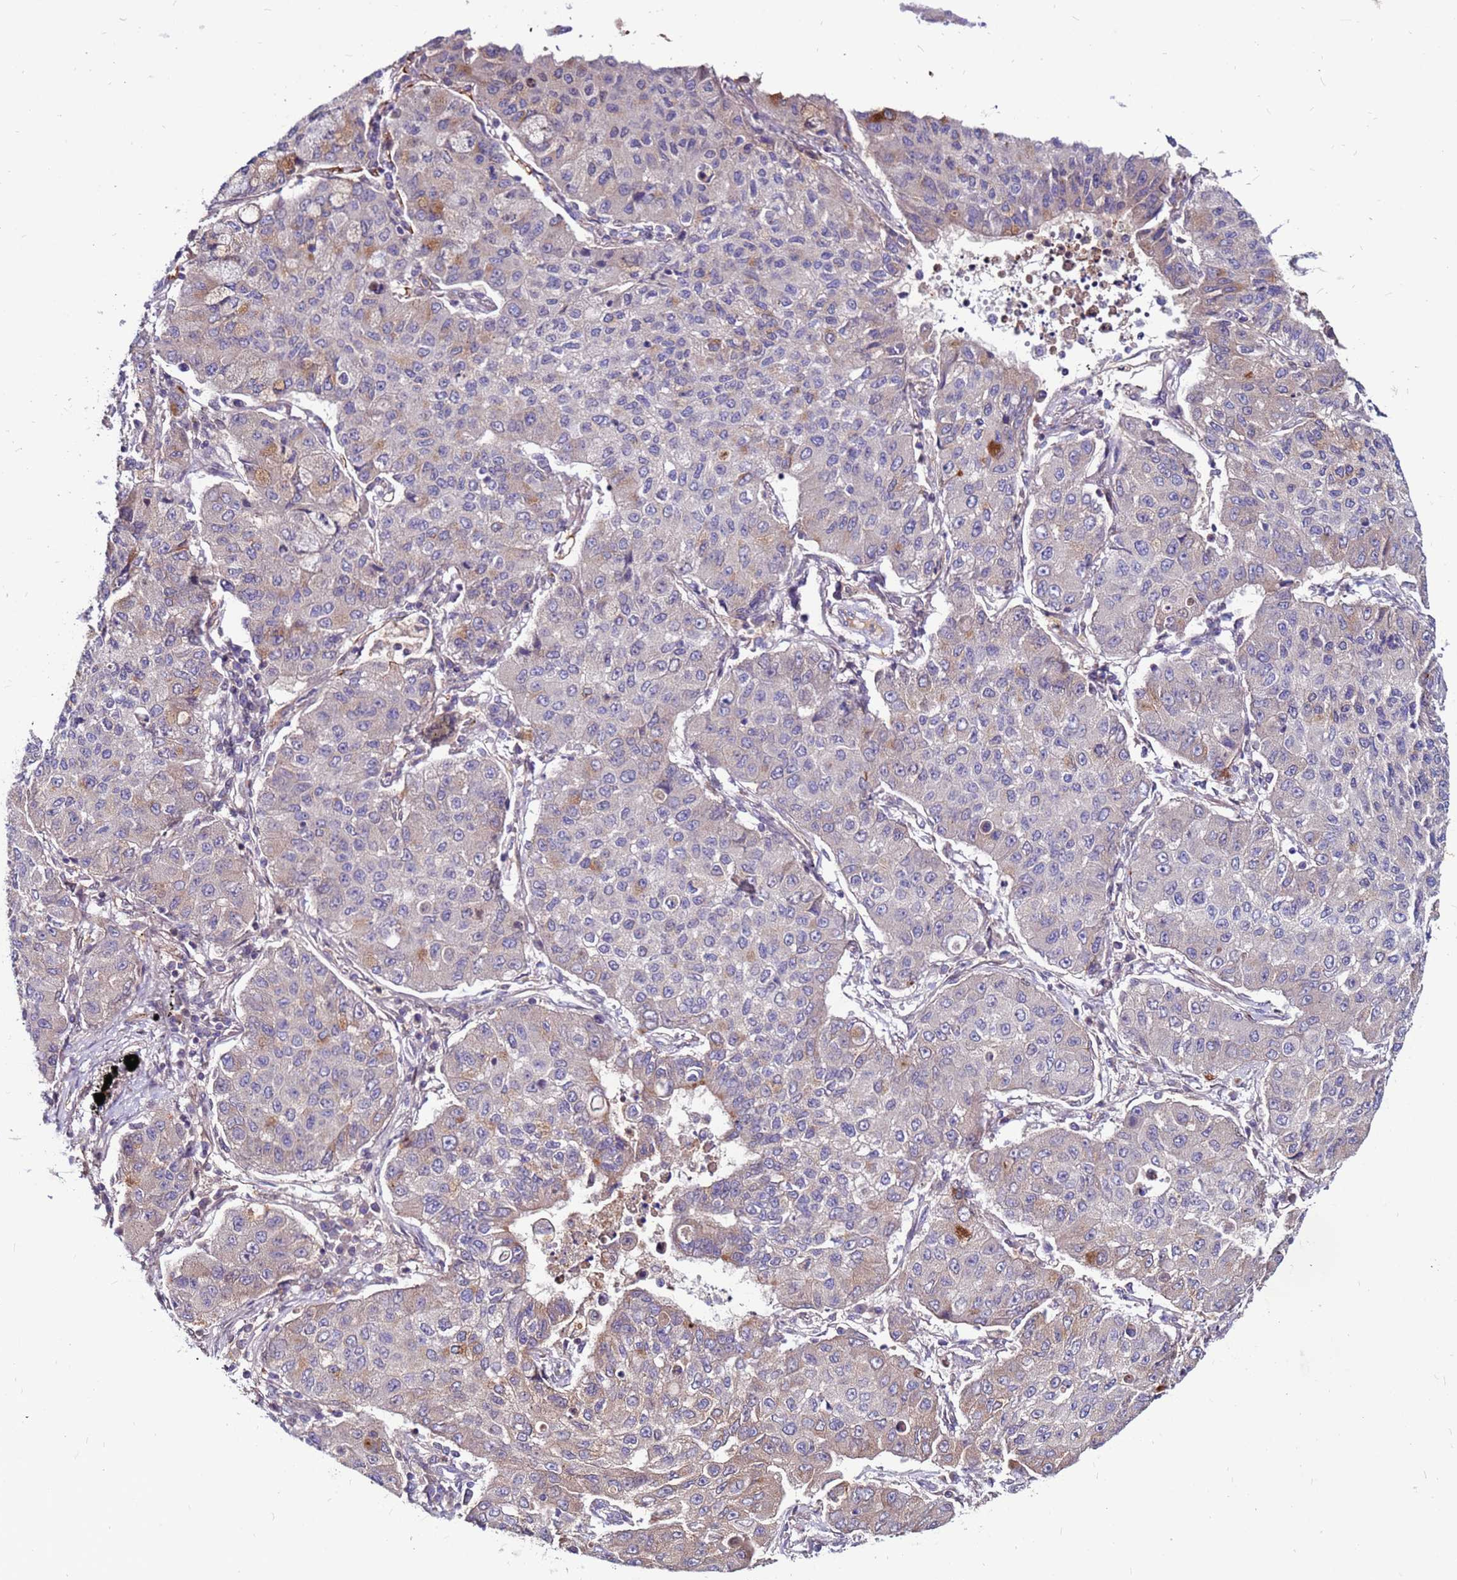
{"staining": {"intensity": "moderate", "quantity": "<25%", "location": "cytoplasmic/membranous"}, "tissue": "lung cancer", "cell_type": "Tumor cells", "image_type": "cancer", "snomed": [{"axis": "morphology", "description": "Squamous cell carcinoma, NOS"}, {"axis": "topography", "description": "Lung"}], "caption": "Immunohistochemistry (IHC) staining of lung cancer (squamous cell carcinoma), which reveals low levels of moderate cytoplasmic/membranous positivity in approximately <25% of tumor cells indicating moderate cytoplasmic/membranous protein staining. The staining was performed using DAB (3,3'-diaminobenzidine) (brown) for protein detection and nuclei were counterstained in hematoxylin (blue).", "gene": "CCDC71", "patient": {"sex": "male", "age": 74}}